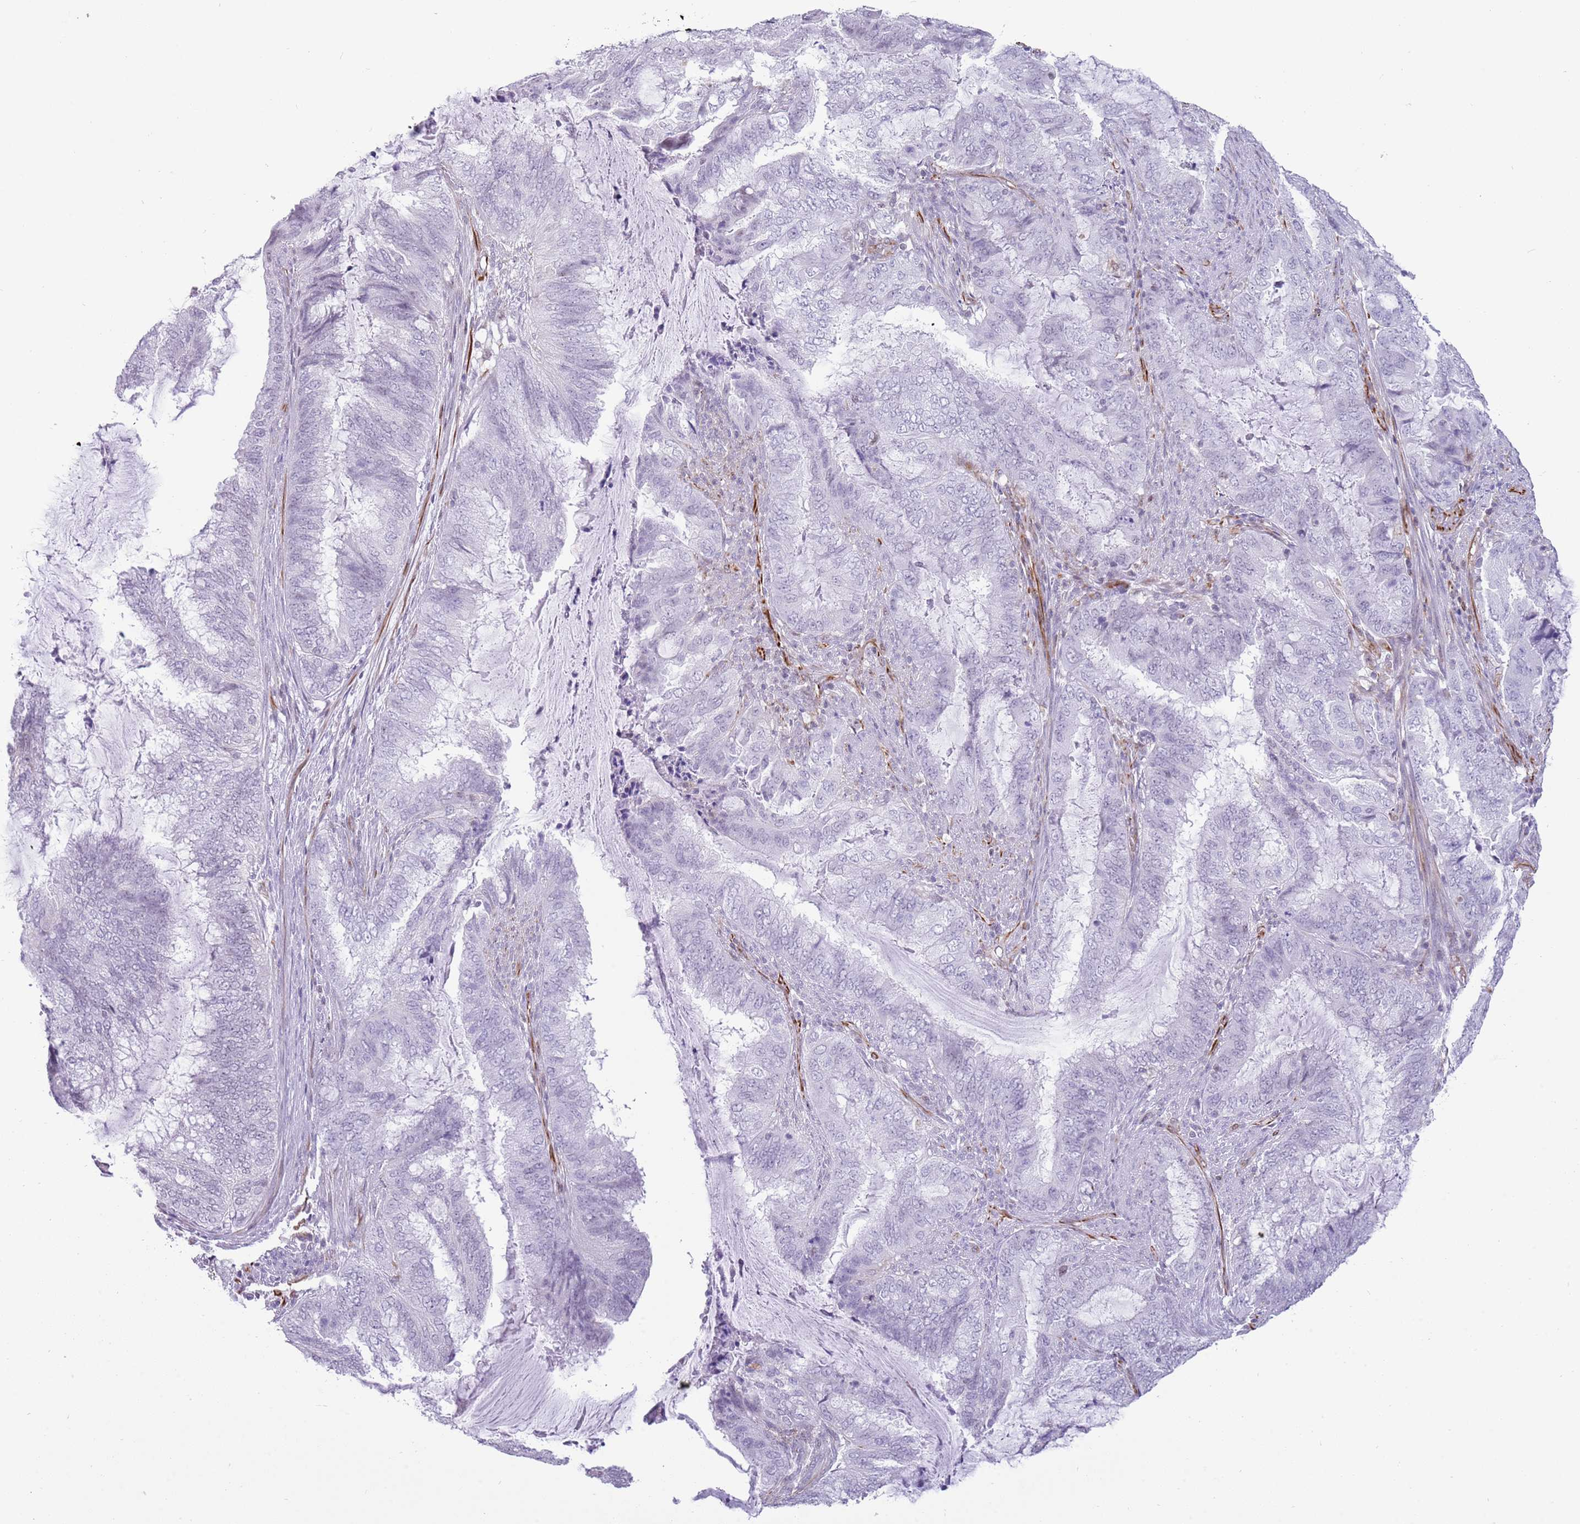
{"staining": {"intensity": "negative", "quantity": "none", "location": "none"}, "tissue": "endometrial cancer", "cell_type": "Tumor cells", "image_type": "cancer", "snomed": [{"axis": "morphology", "description": "Adenocarcinoma, NOS"}, {"axis": "topography", "description": "Endometrium"}], "caption": "This is an immunohistochemistry (IHC) photomicrograph of human endometrial cancer (adenocarcinoma). There is no expression in tumor cells.", "gene": "NBPF3", "patient": {"sex": "female", "age": 51}}